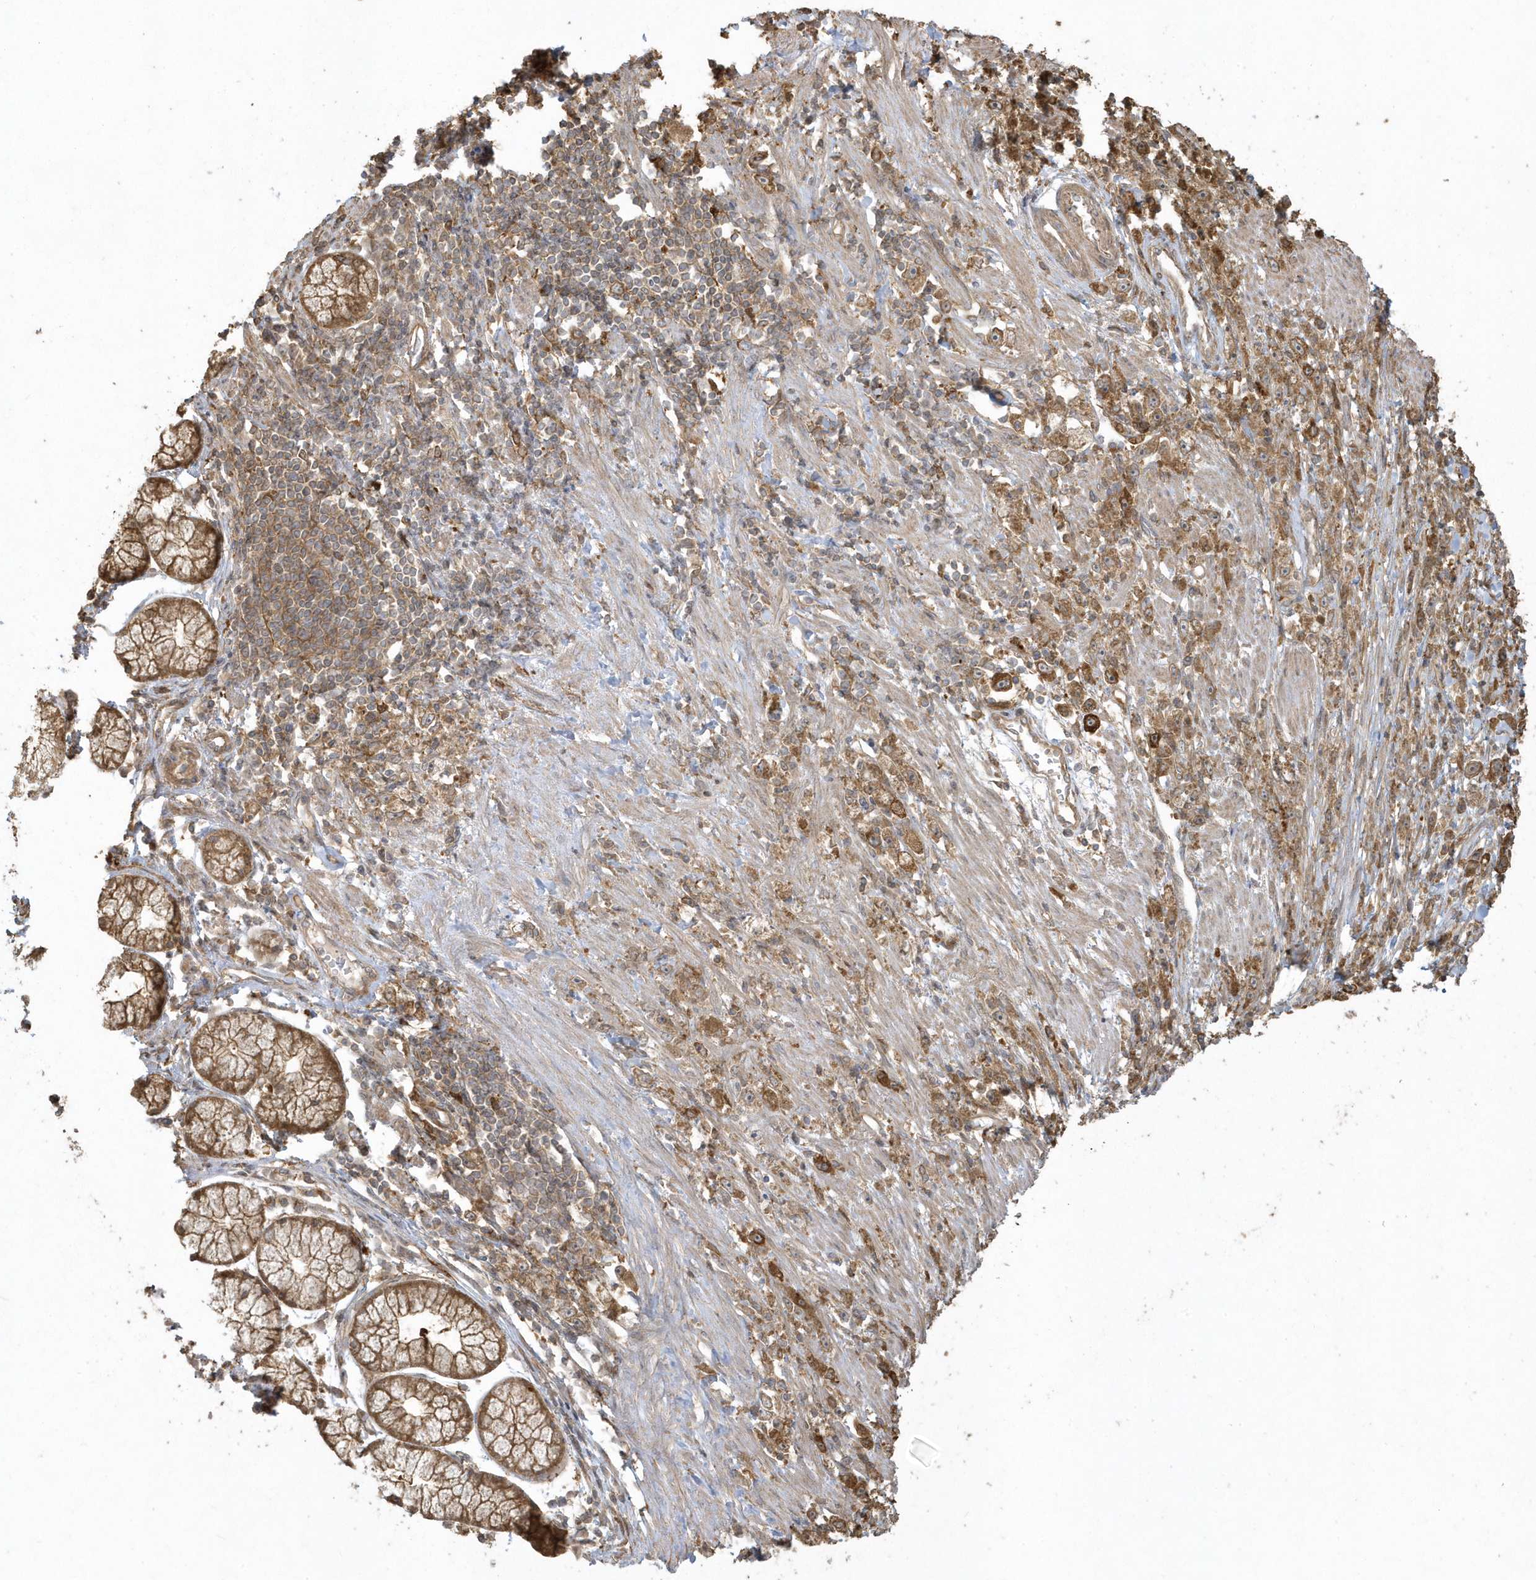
{"staining": {"intensity": "strong", "quantity": ">75%", "location": "cytoplasmic/membranous"}, "tissue": "stomach cancer", "cell_type": "Tumor cells", "image_type": "cancer", "snomed": [{"axis": "morphology", "description": "Adenocarcinoma, NOS"}, {"axis": "topography", "description": "Stomach"}], "caption": "Approximately >75% of tumor cells in stomach cancer show strong cytoplasmic/membranous protein staining as visualized by brown immunohistochemical staining.", "gene": "HNMT", "patient": {"sex": "female", "age": 59}}